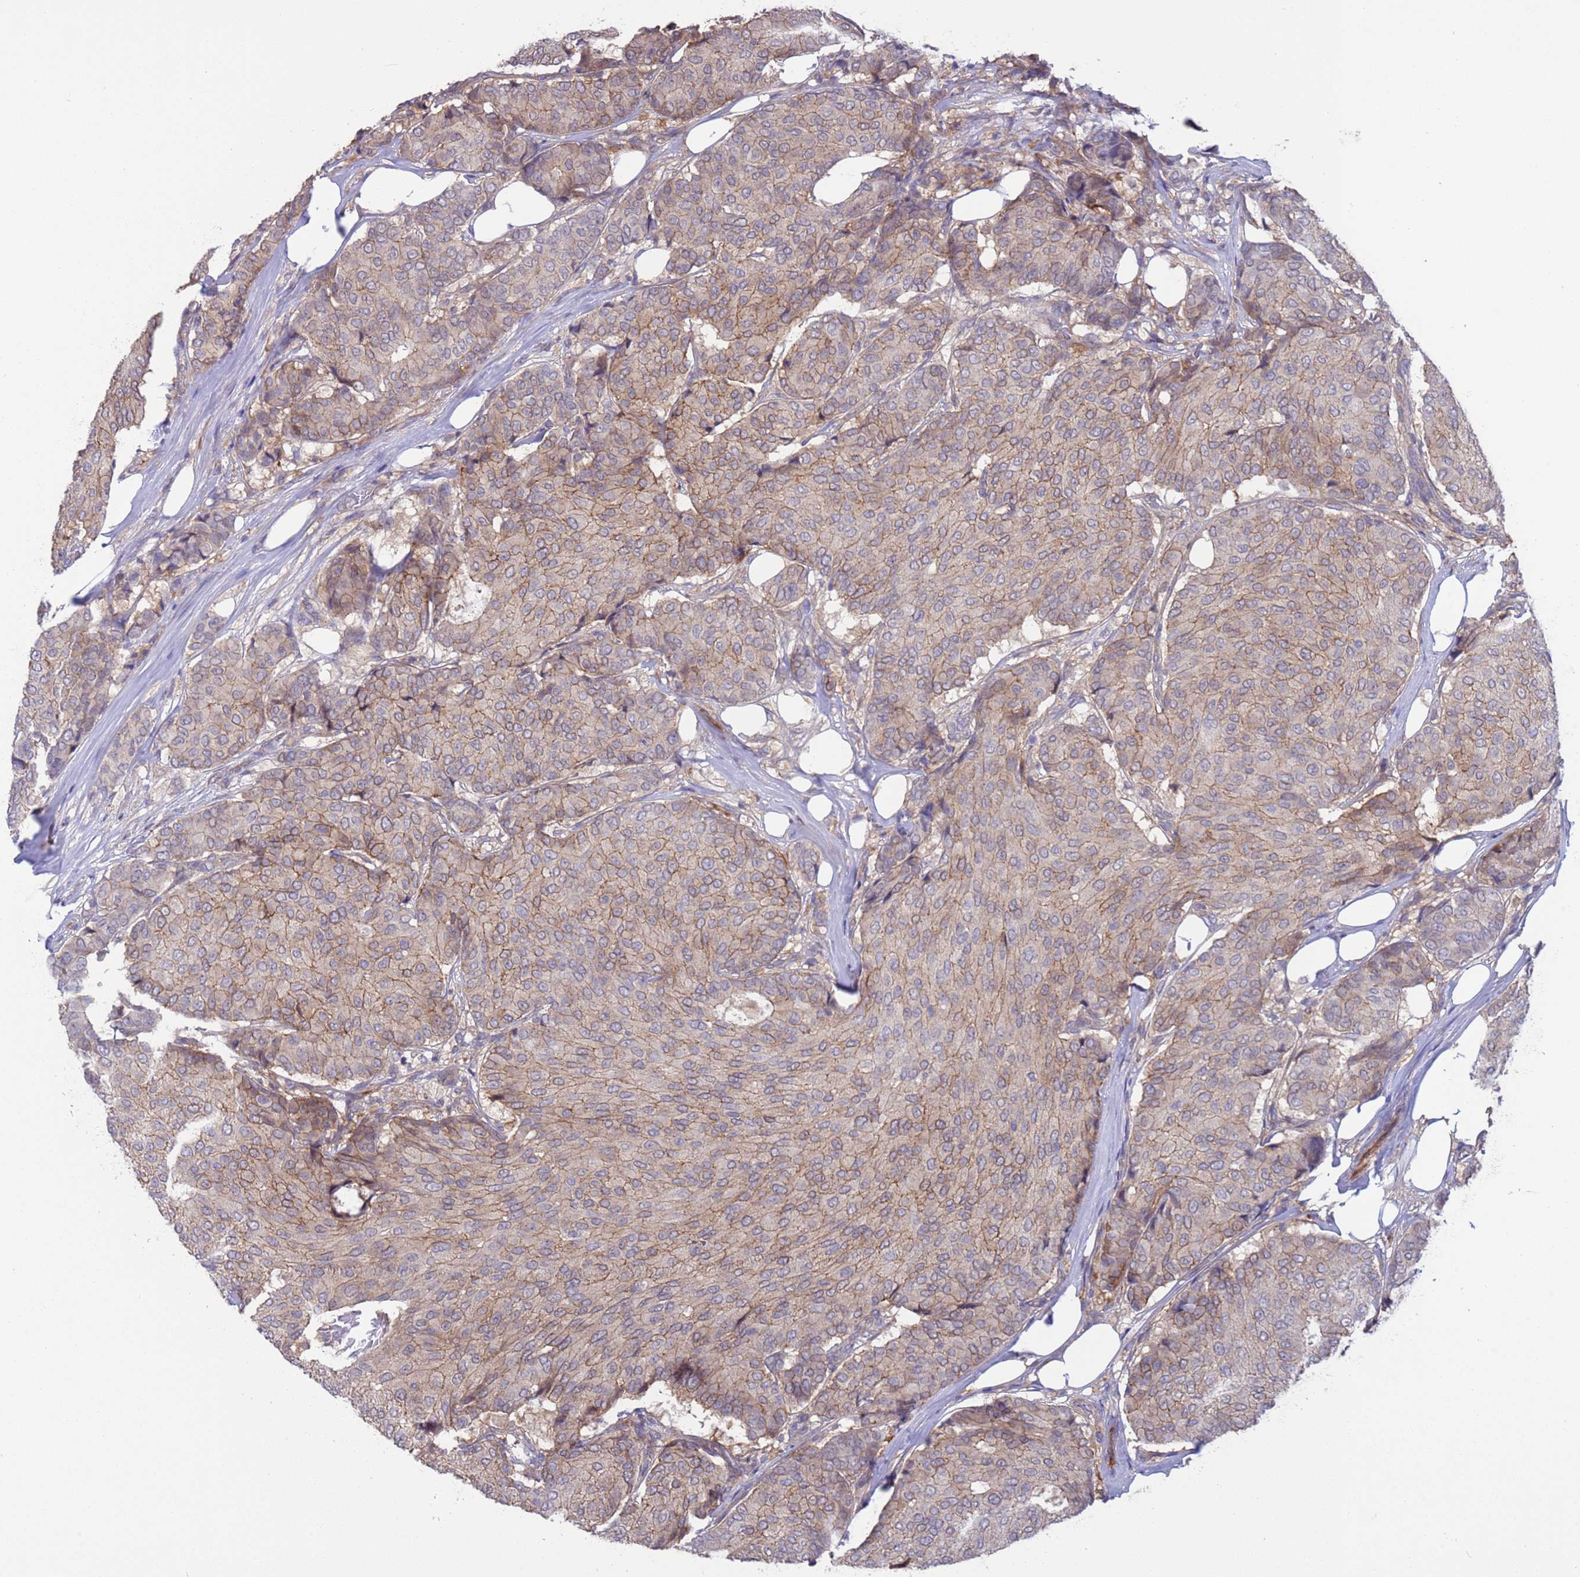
{"staining": {"intensity": "weak", "quantity": ">75%", "location": "cytoplasmic/membranous"}, "tissue": "breast cancer", "cell_type": "Tumor cells", "image_type": "cancer", "snomed": [{"axis": "morphology", "description": "Duct carcinoma"}, {"axis": "topography", "description": "Breast"}], "caption": "IHC histopathology image of neoplastic tissue: human breast intraductal carcinoma stained using IHC shows low levels of weak protein expression localized specifically in the cytoplasmic/membranous of tumor cells, appearing as a cytoplasmic/membranous brown color.", "gene": "GJA10", "patient": {"sex": "female", "age": 75}}